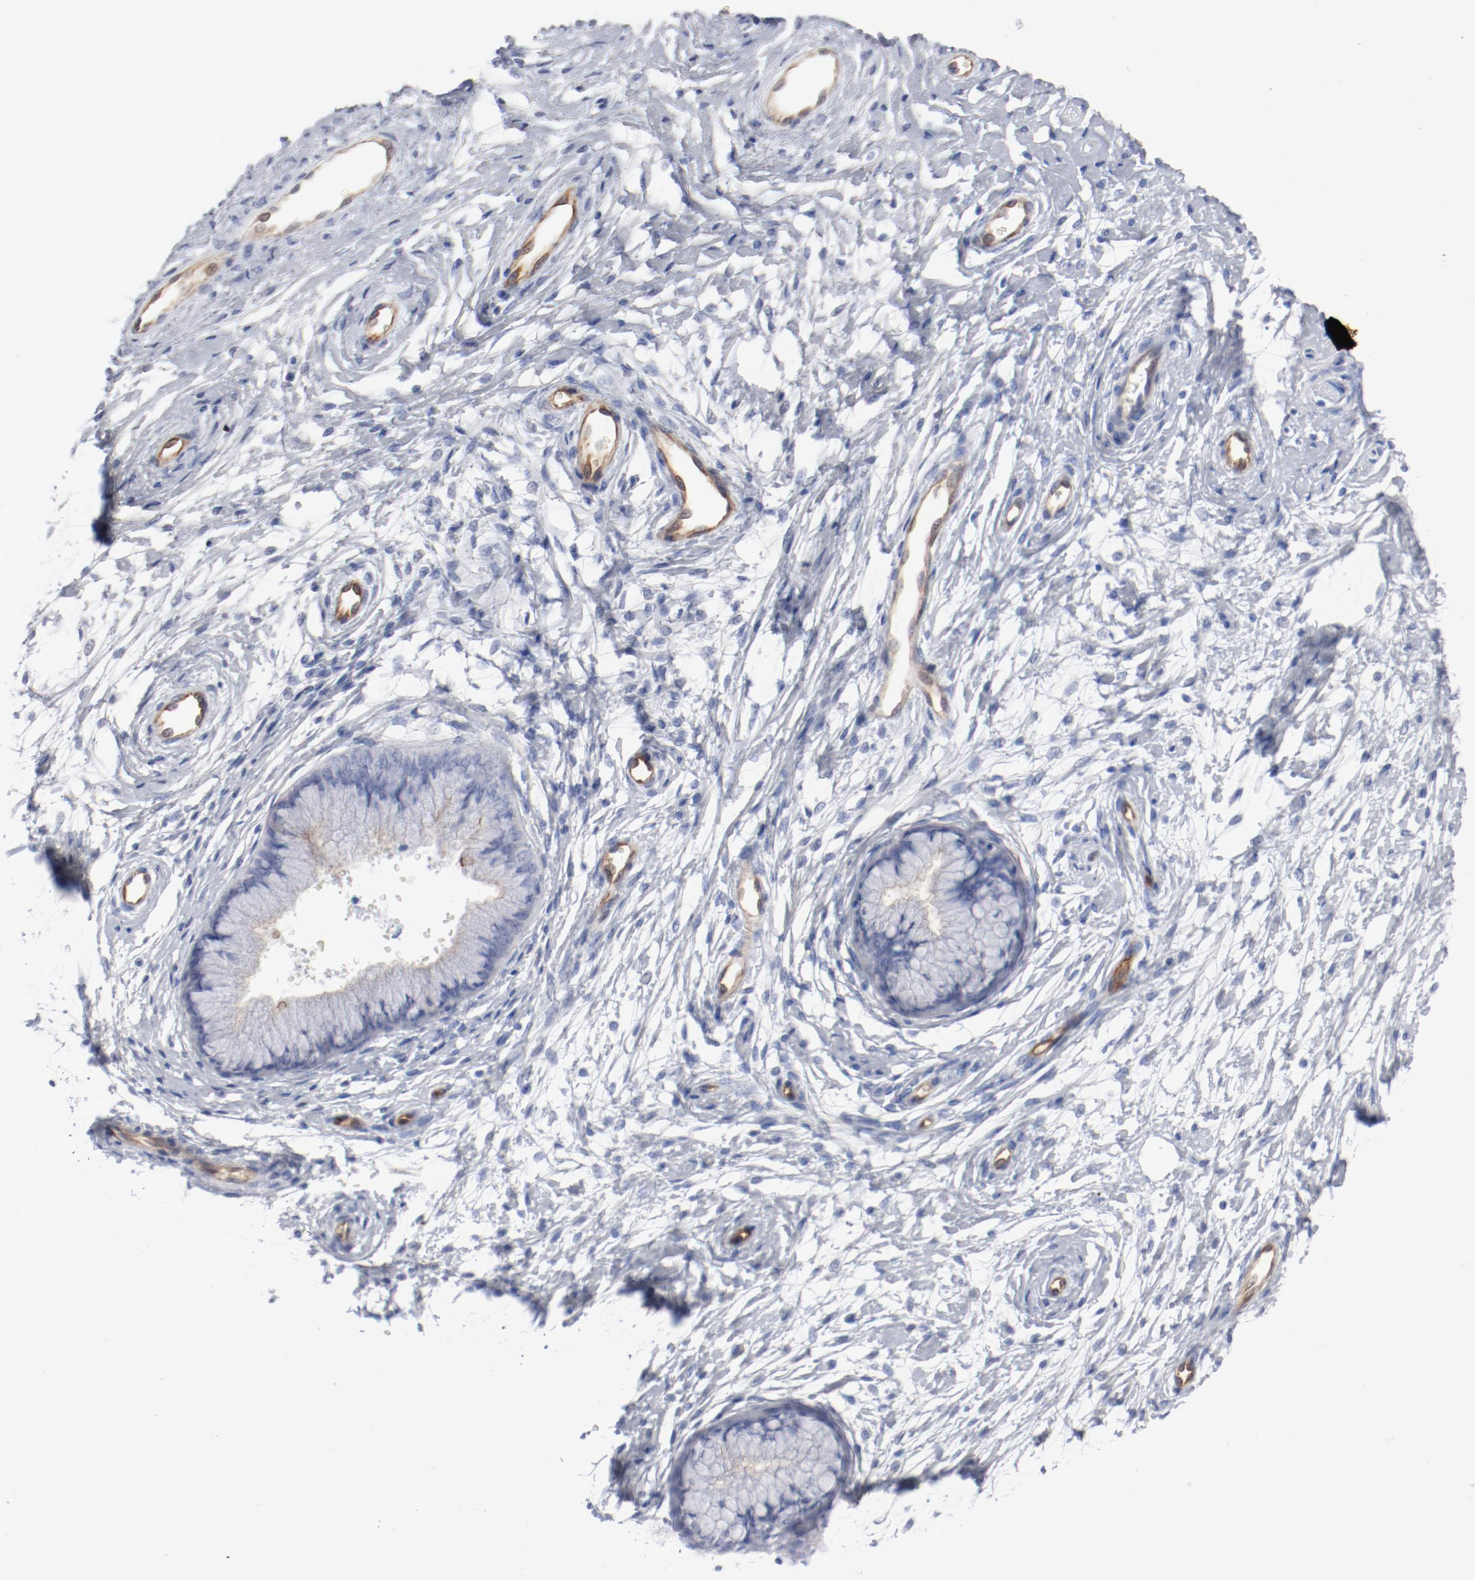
{"staining": {"intensity": "moderate", "quantity": "<25%", "location": "cytoplasmic/membranous"}, "tissue": "cervix", "cell_type": "Glandular cells", "image_type": "normal", "snomed": [{"axis": "morphology", "description": "Normal tissue, NOS"}, {"axis": "topography", "description": "Cervix"}], "caption": "The immunohistochemical stain shows moderate cytoplasmic/membranous staining in glandular cells of unremarkable cervix.", "gene": "SHANK3", "patient": {"sex": "female", "age": 39}}